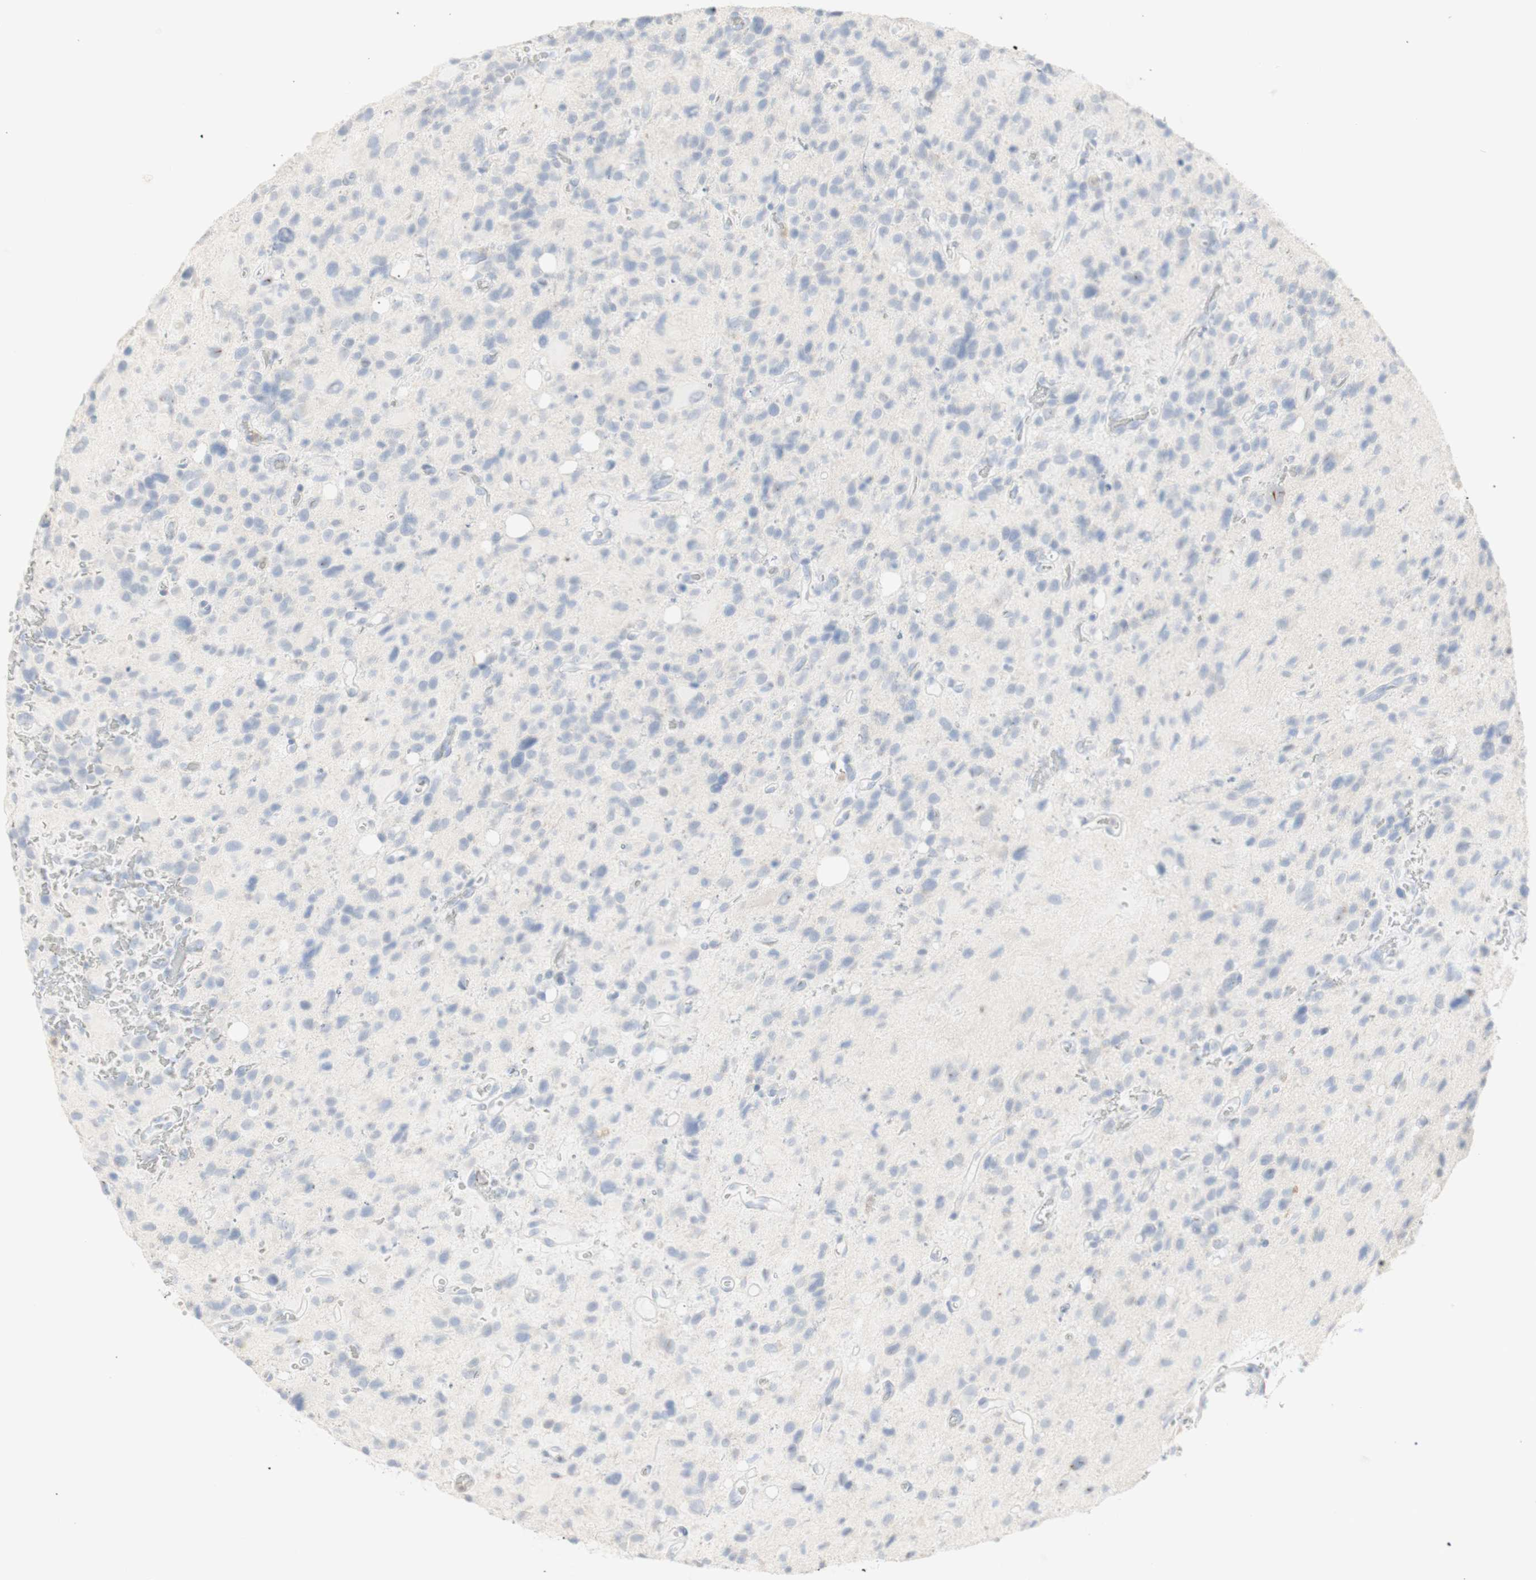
{"staining": {"intensity": "negative", "quantity": "none", "location": "none"}, "tissue": "glioma", "cell_type": "Tumor cells", "image_type": "cancer", "snomed": [{"axis": "morphology", "description": "Glioma, malignant, High grade"}, {"axis": "topography", "description": "Brain"}], "caption": "The immunohistochemistry micrograph has no significant expression in tumor cells of glioma tissue. (Immunohistochemistry (ihc), brightfield microscopy, high magnification).", "gene": "B4GALNT3", "patient": {"sex": "male", "age": 48}}